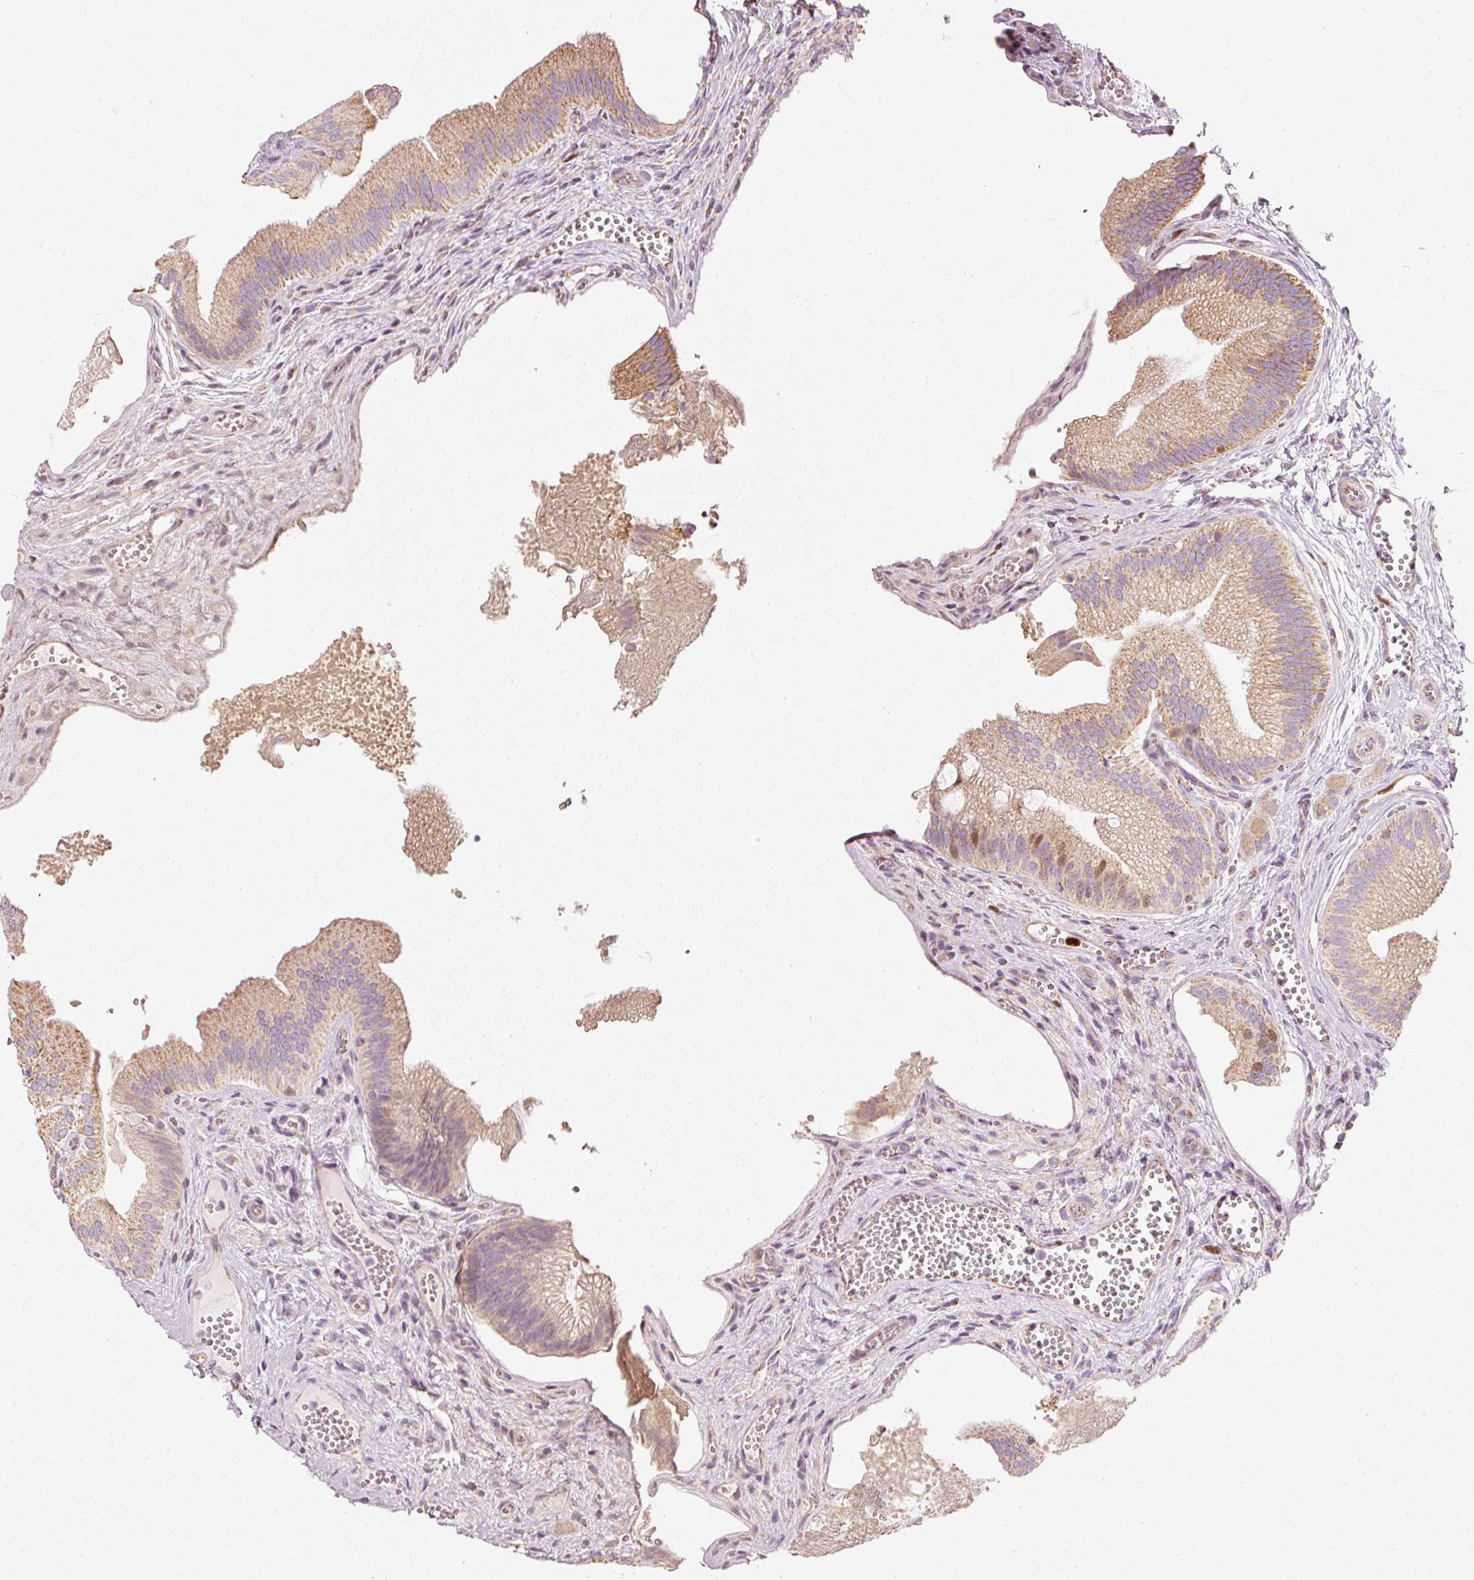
{"staining": {"intensity": "moderate", "quantity": ">75%", "location": "cytoplasmic/membranous,nuclear"}, "tissue": "gallbladder", "cell_type": "Glandular cells", "image_type": "normal", "snomed": [{"axis": "morphology", "description": "Normal tissue, NOS"}, {"axis": "topography", "description": "Gallbladder"}], "caption": "IHC photomicrograph of unremarkable gallbladder stained for a protein (brown), which shows medium levels of moderate cytoplasmic/membranous,nuclear staining in approximately >75% of glandular cells.", "gene": "DUT", "patient": {"sex": "male", "age": 17}}